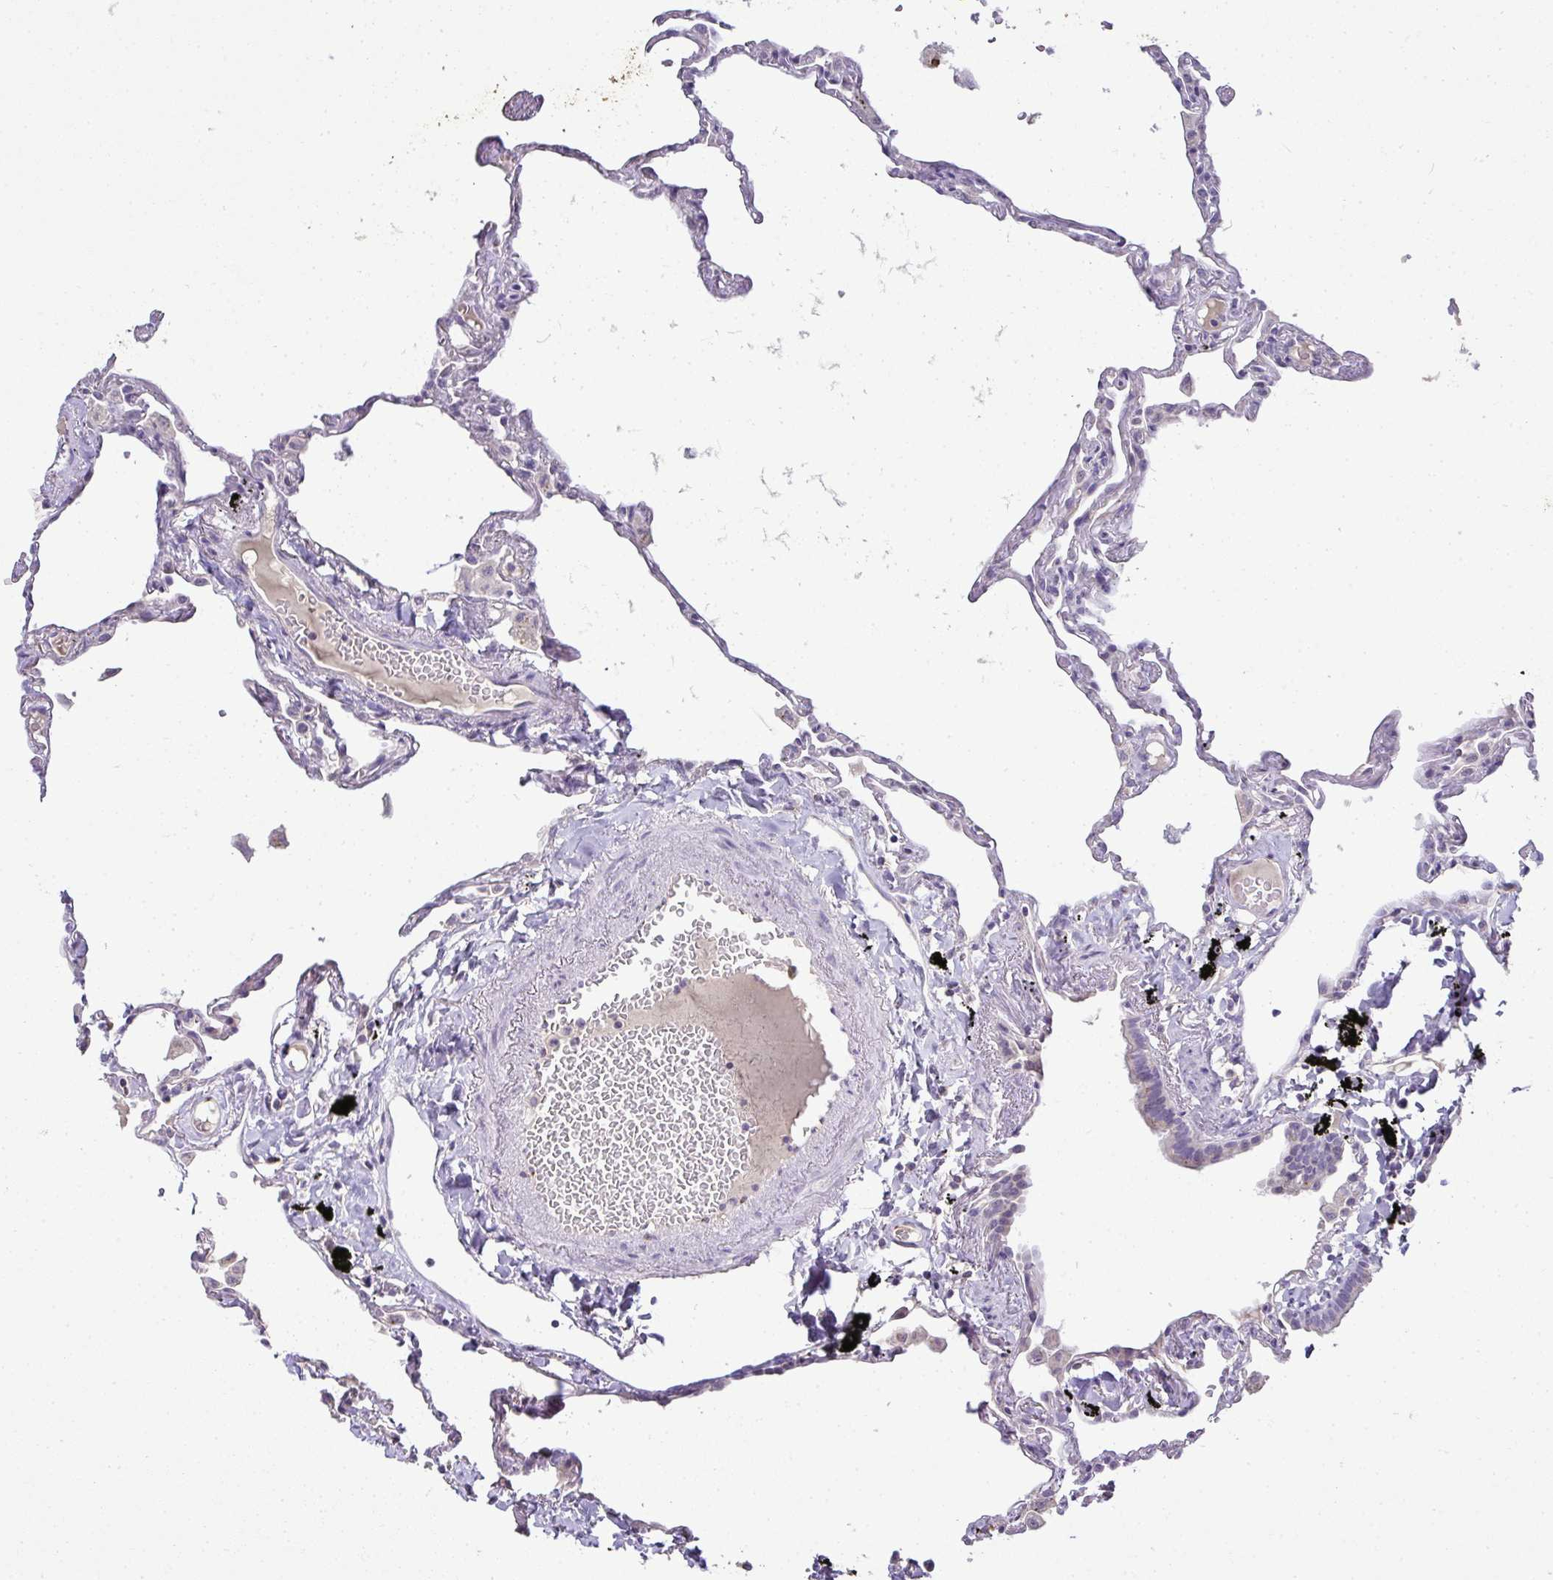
{"staining": {"intensity": "negative", "quantity": "none", "location": "none"}, "tissue": "lung", "cell_type": "Alveolar cells", "image_type": "normal", "snomed": [{"axis": "morphology", "description": "Normal tissue, NOS"}, {"axis": "topography", "description": "Lung"}], "caption": "Immunohistochemistry (IHC) photomicrograph of benign lung: lung stained with DAB shows no significant protein expression in alveolar cells.", "gene": "CMPK1", "patient": {"sex": "female", "age": 67}}